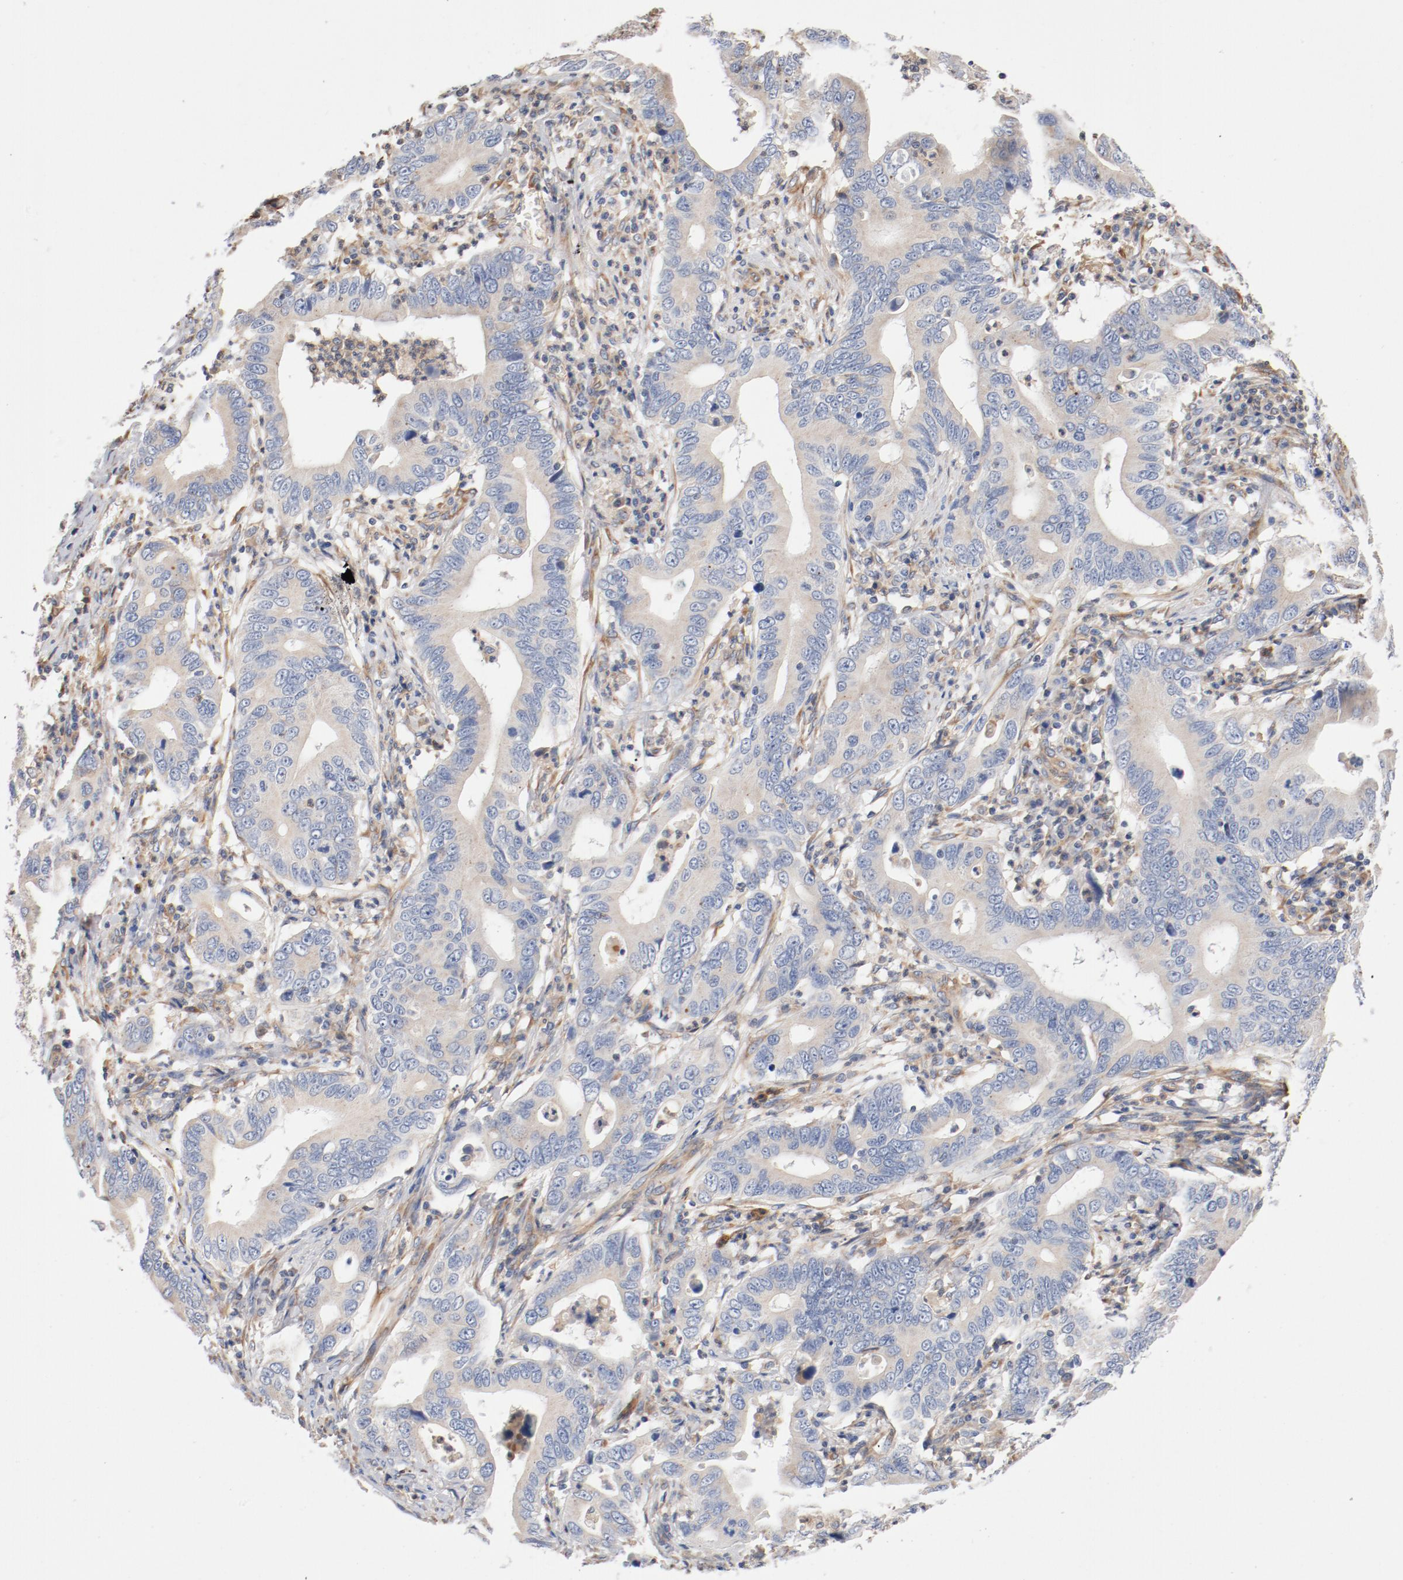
{"staining": {"intensity": "weak", "quantity": "25%-75%", "location": "cytoplasmic/membranous"}, "tissue": "stomach cancer", "cell_type": "Tumor cells", "image_type": "cancer", "snomed": [{"axis": "morphology", "description": "Adenocarcinoma, NOS"}, {"axis": "topography", "description": "Stomach, upper"}], "caption": "Immunohistochemistry image of neoplastic tissue: human stomach cancer (adenocarcinoma) stained using immunohistochemistry (IHC) demonstrates low levels of weak protein expression localized specifically in the cytoplasmic/membranous of tumor cells, appearing as a cytoplasmic/membranous brown color.", "gene": "ILK", "patient": {"sex": "male", "age": 63}}